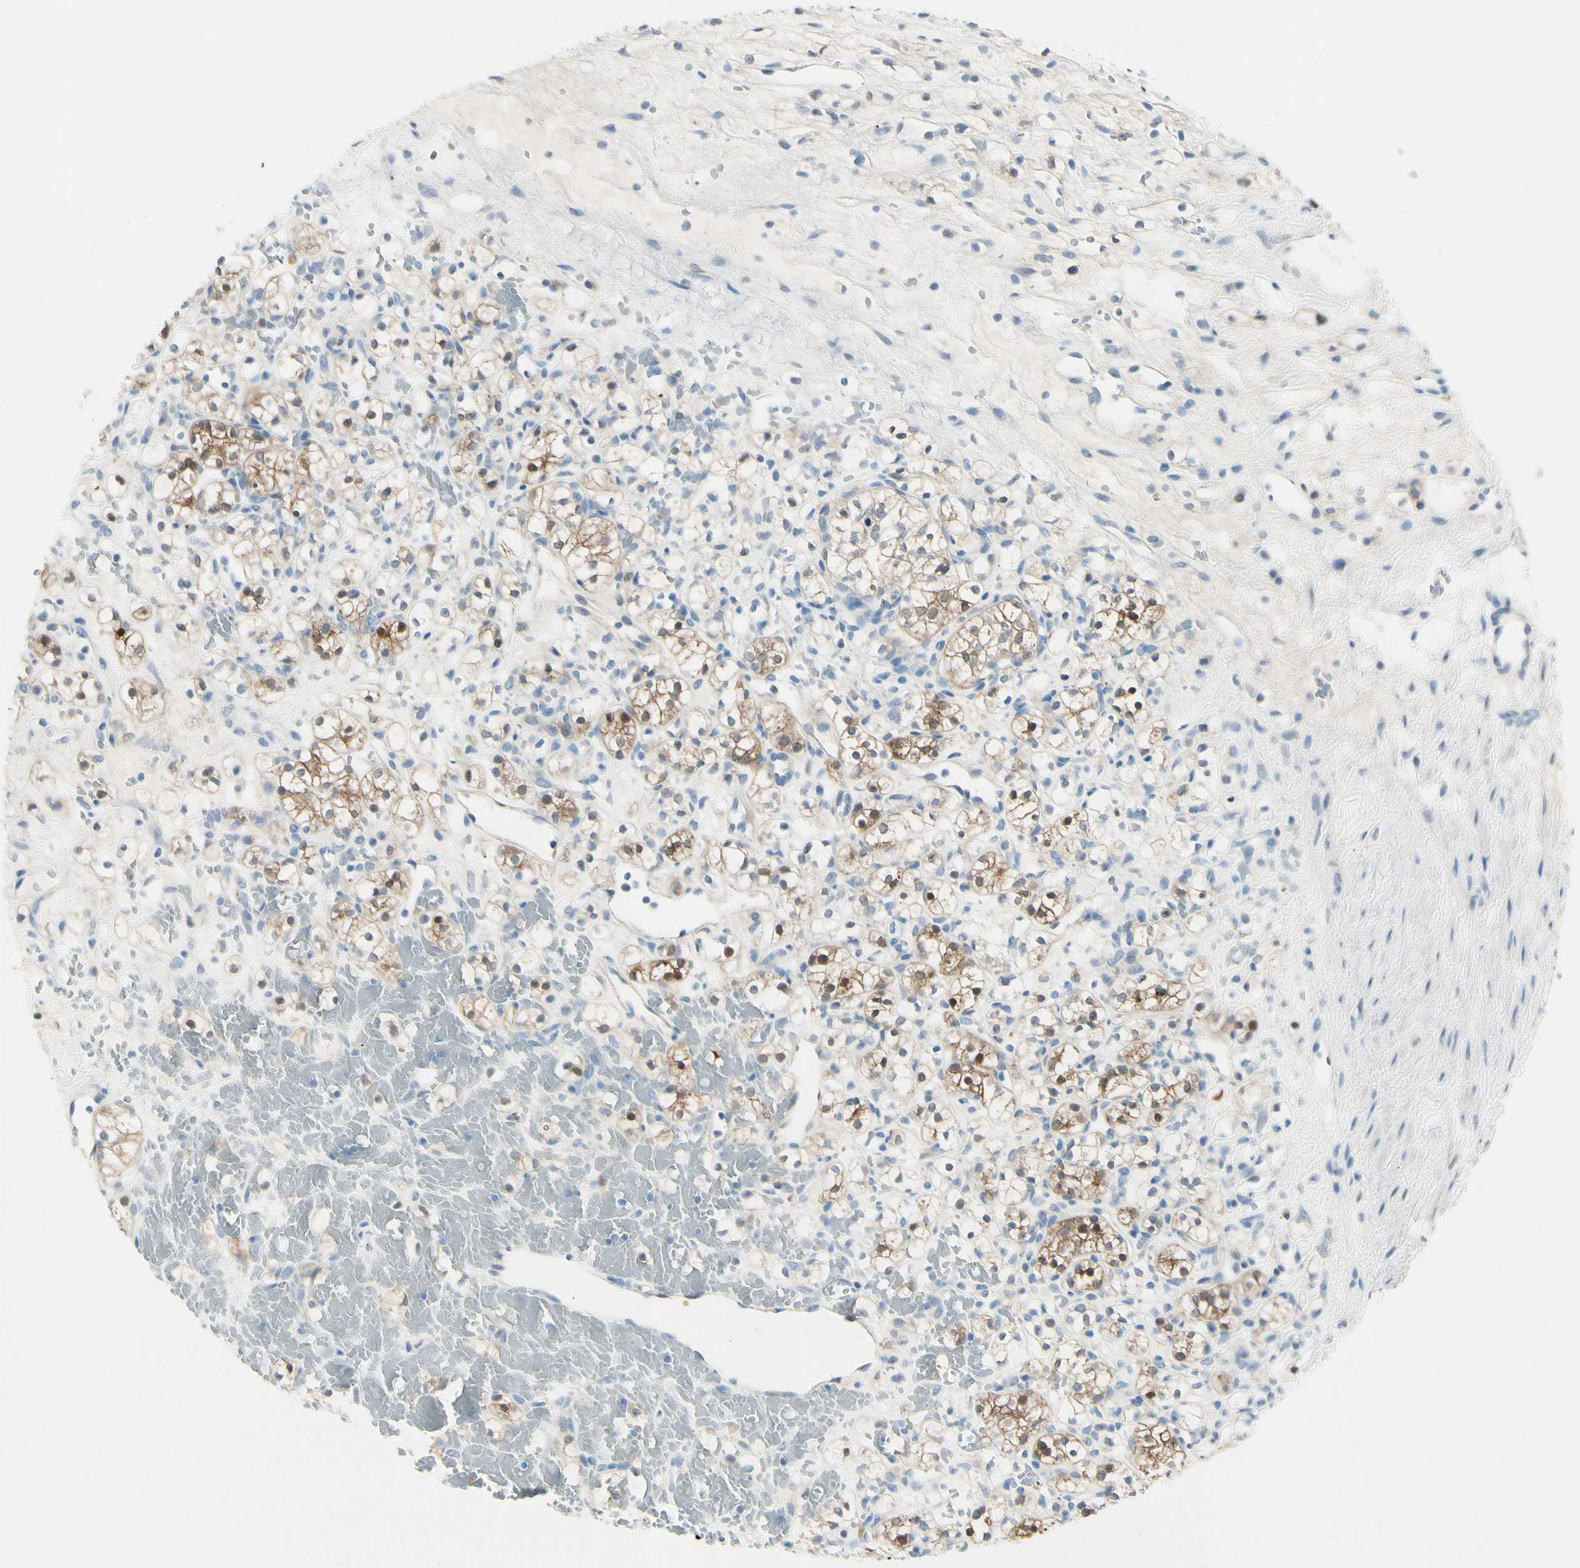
{"staining": {"intensity": "moderate", "quantity": "25%-75%", "location": "cytoplasmic/membranous,nuclear"}, "tissue": "renal cancer", "cell_type": "Tumor cells", "image_type": "cancer", "snomed": [{"axis": "morphology", "description": "Adenocarcinoma, NOS"}, {"axis": "topography", "description": "Kidney"}], "caption": "Immunohistochemical staining of human renal cancer exhibits moderate cytoplasmic/membranous and nuclear protein staining in about 25%-75% of tumor cells. The staining is performed using DAB (3,3'-diaminobenzidine) brown chromogen to label protein expression. The nuclei are counter-stained blue using hematoxylin.", "gene": "PEBP1", "patient": {"sex": "female", "age": 60}}